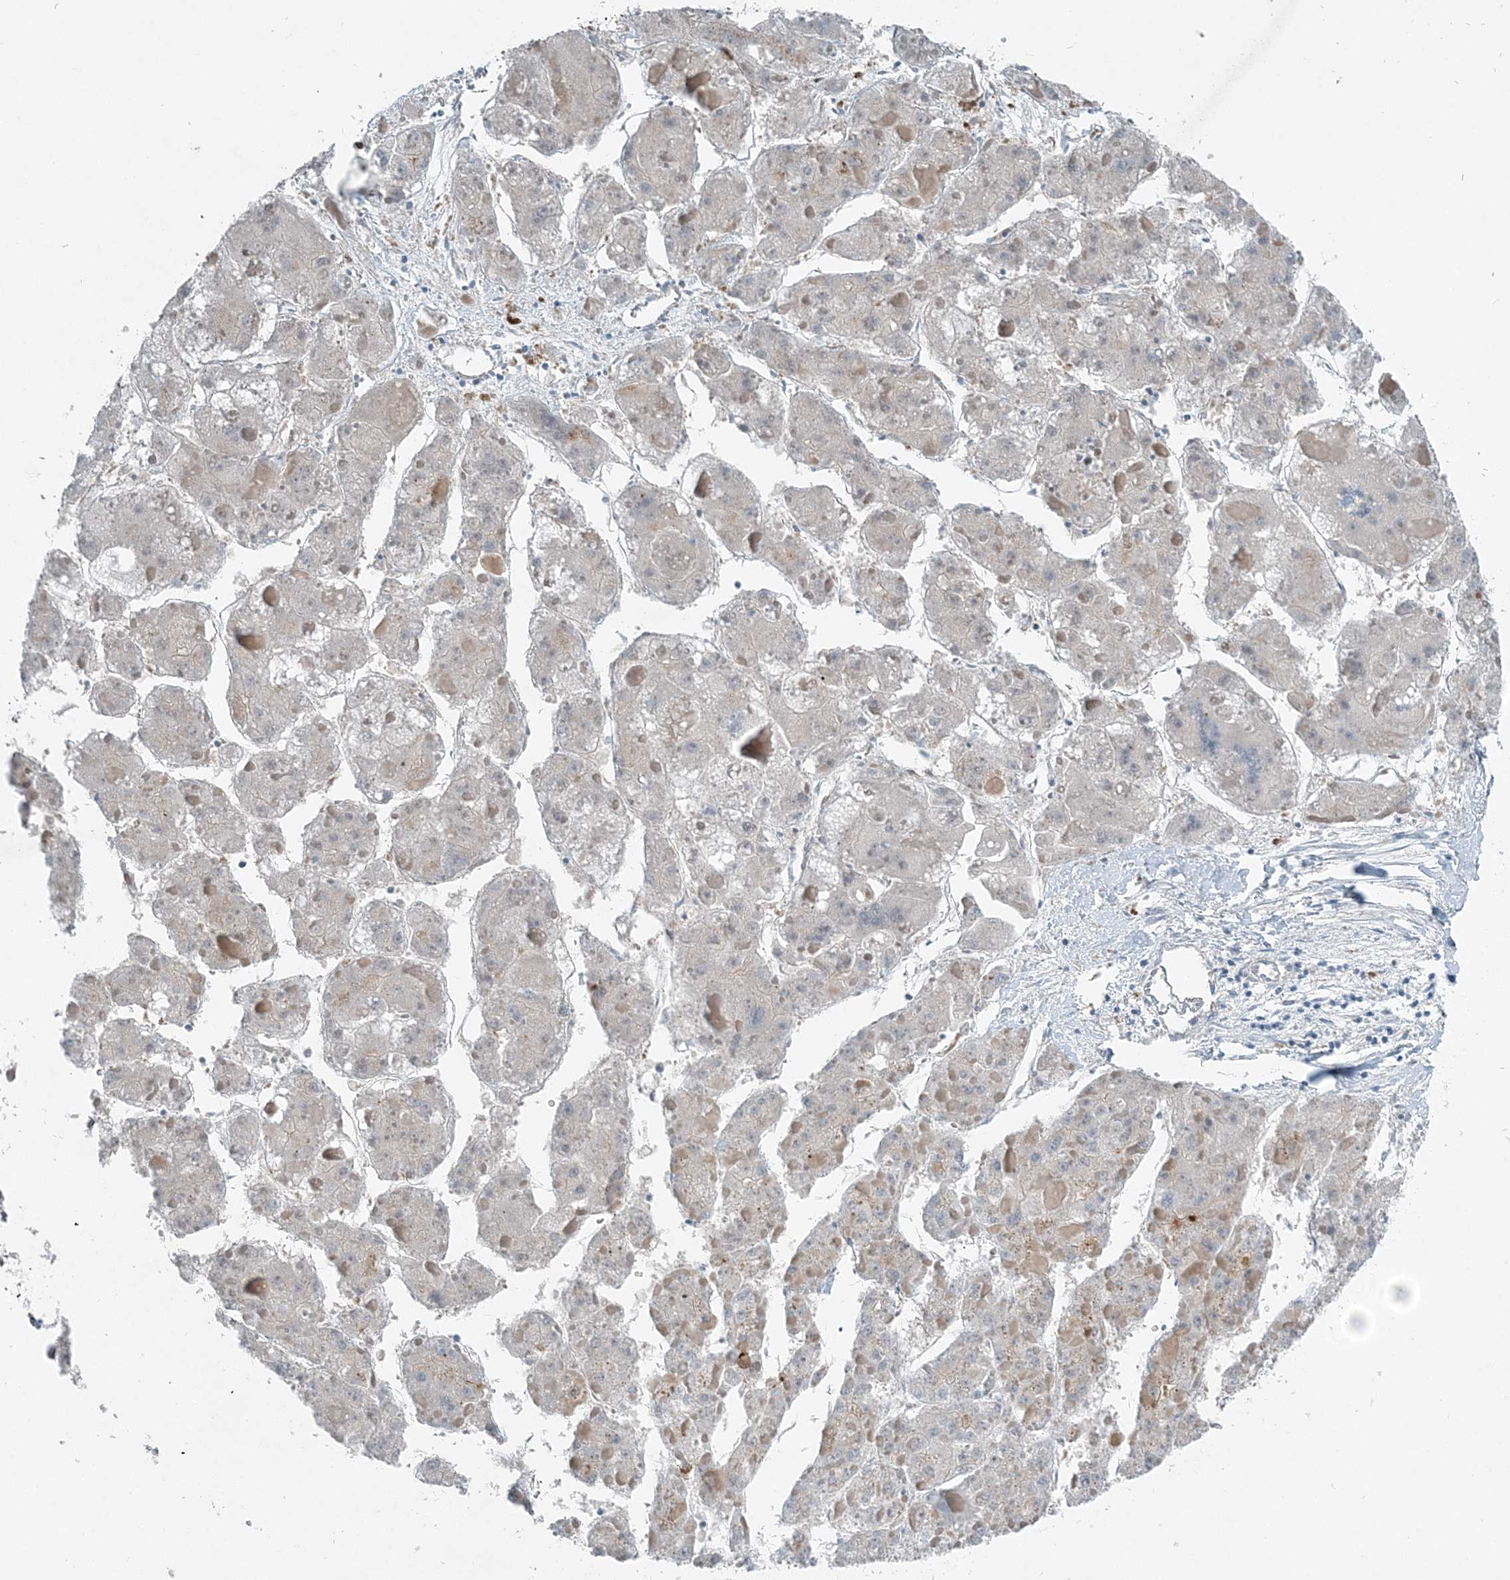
{"staining": {"intensity": "negative", "quantity": "none", "location": "none"}, "tissue": "liver cancer", "cell_type": "Tumor cells", "image_type": "cancer", "snomed": [{"axis": "morphology", "description": "Carcinoma, Hepatocellular, NOS"}, {"axis": "topography", "description": "Liver"}], "caption": "High power microscopy histopathology image of an IHC image of liver cancer (hepatocellular carcinoma), revealing no significant expression in tumor cells.", "gene": "ARMH1", "patient": {"sex": "female", "age": 73}}